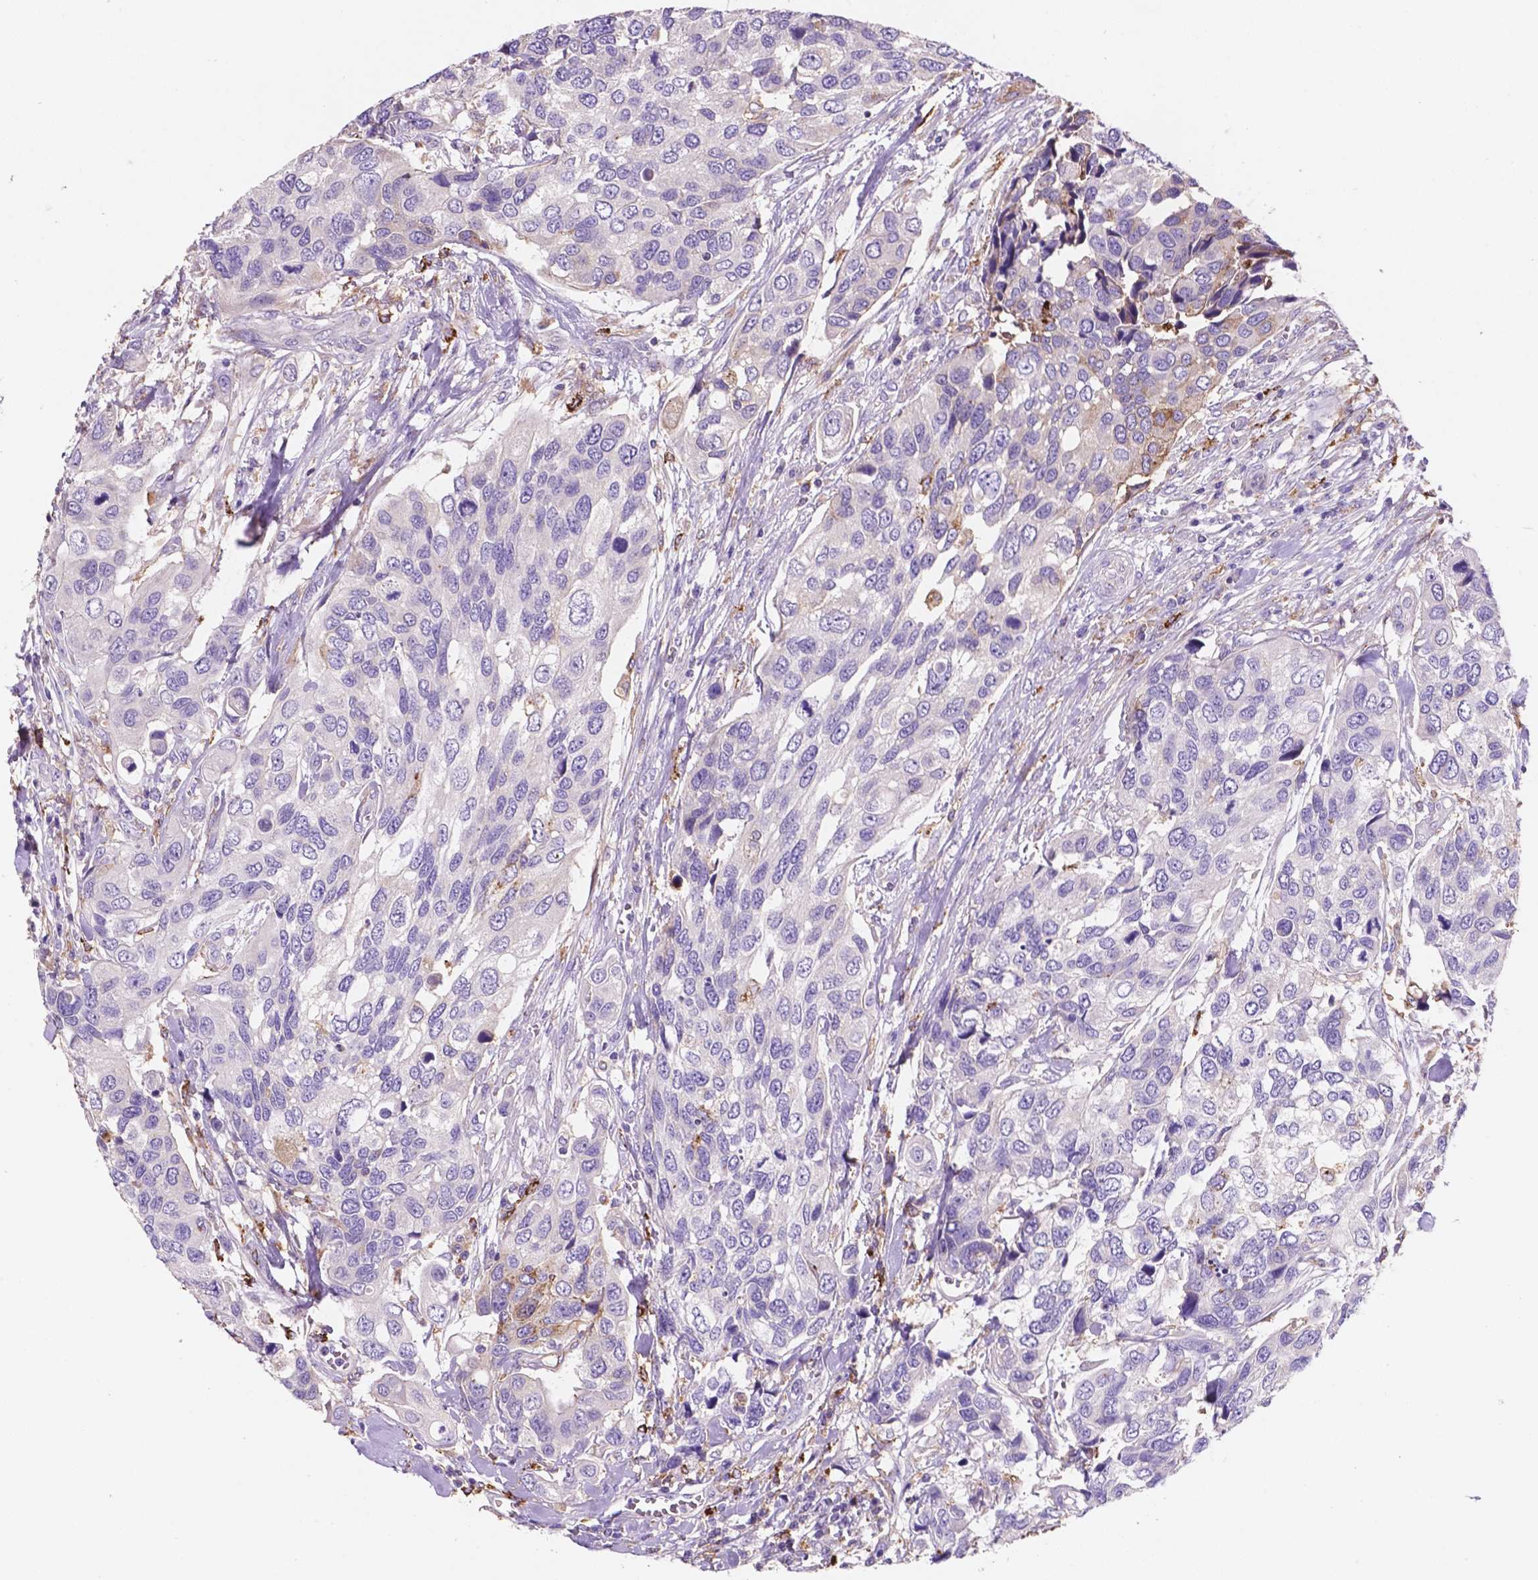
{"staining": {"intensity": "moderate", "quantity": "<25%", "location": "cytoplasmic/membranous"}, "tissue": "urothelial cancer", "cell_type": "Tumor cells", "image_type": "cancer", "snomed": [{"axis": "morphology", "description": "Urothelial carcinoma, High grade"}, {"axis": "topography", "description": "Urinary bladder"}], "caption": "Urothelial carcinoma (high-grade) stained with a brown dye reveals moderate cytoplasmic/membranous positive expression in approximately <25% of tumor cells.", "gene": "MKRN2OS", "patient": {"sex": "male", "age": 60}}